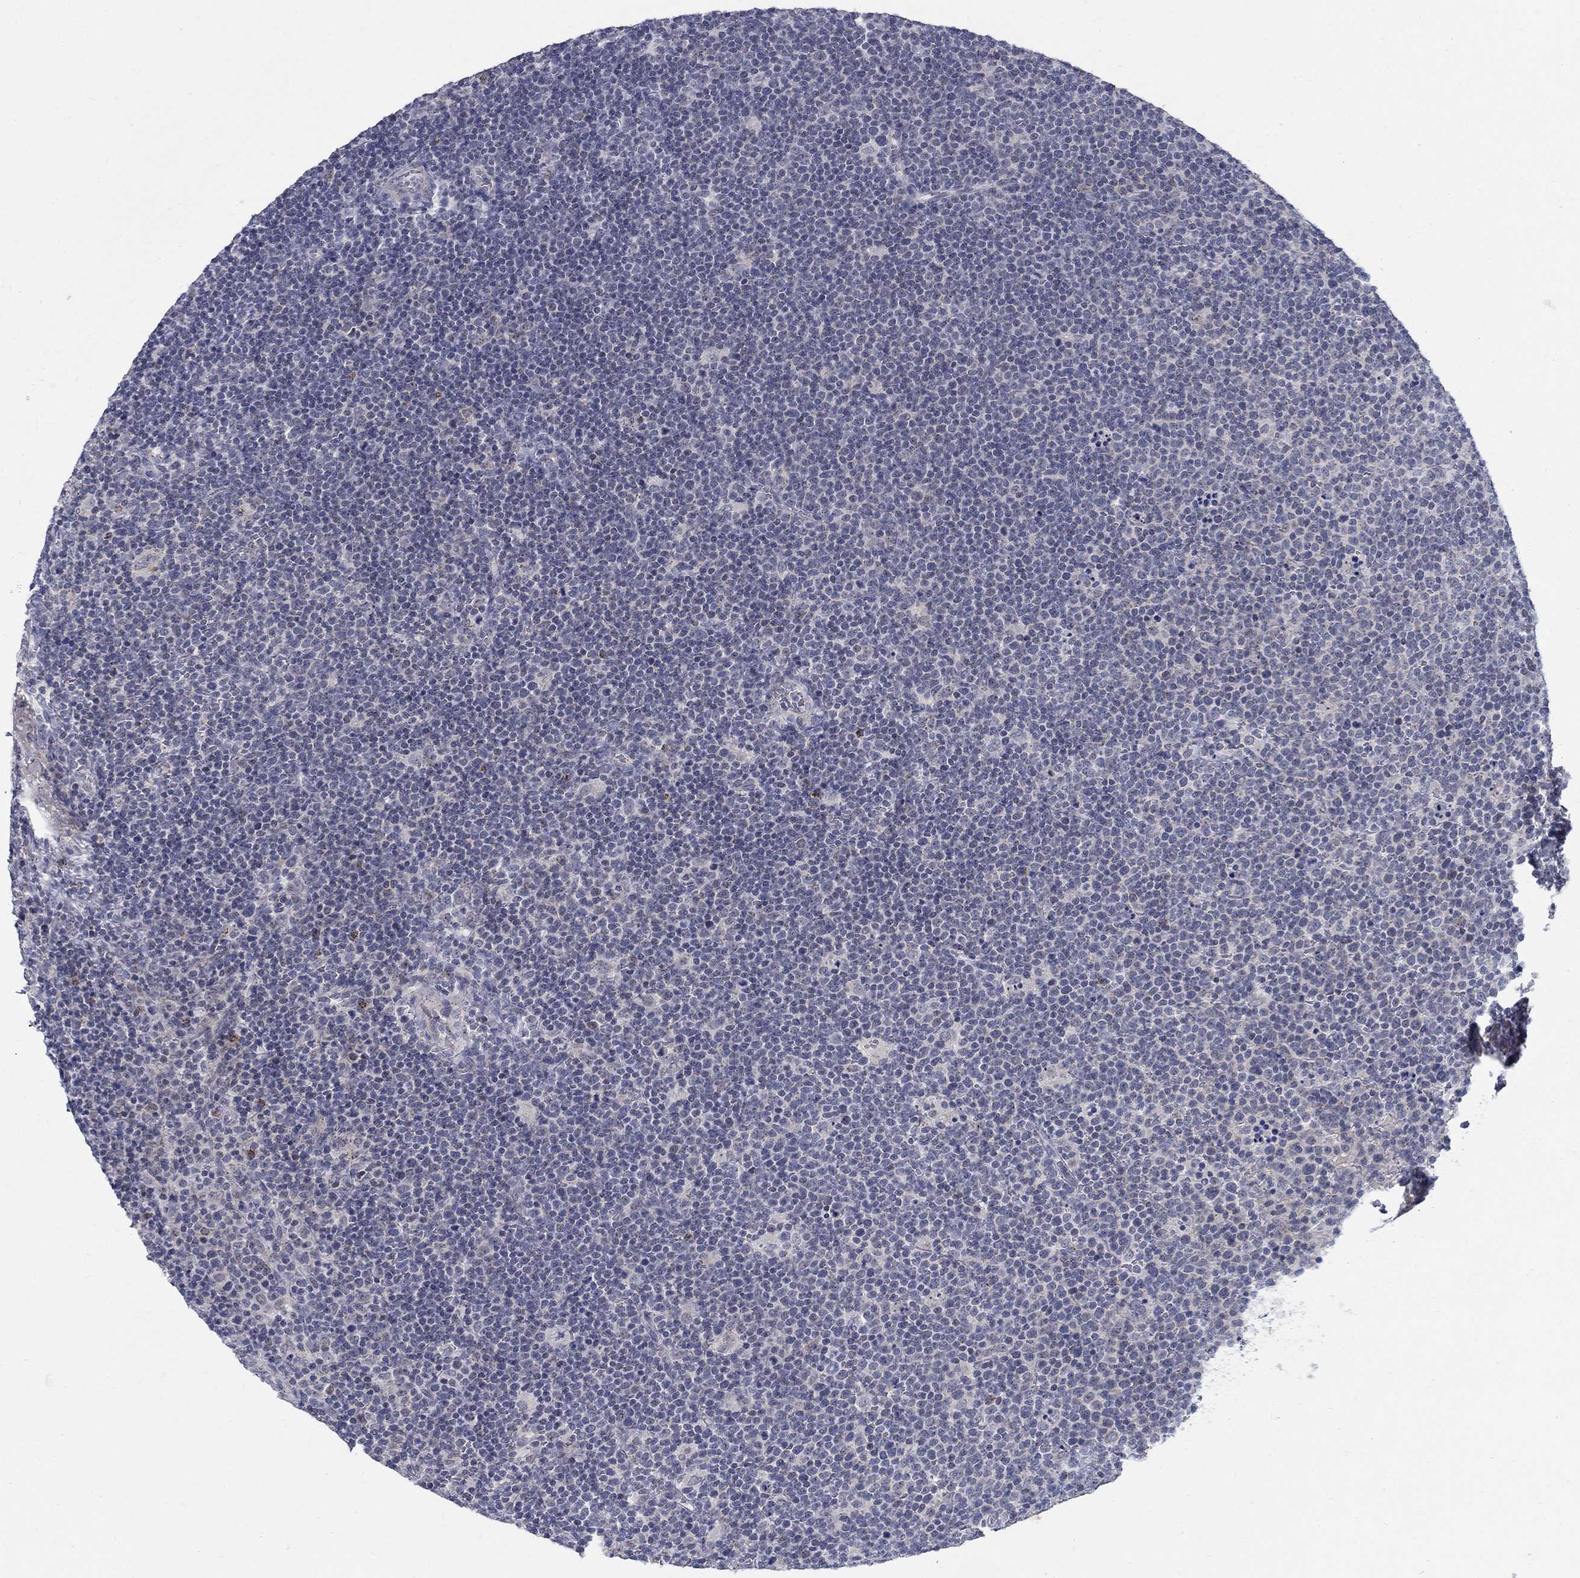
{"staining": {"intensity": "negative", "quantity": "none", "location": "none"}, "tissue": "lymphoma", "cell_type": "Tumor cells", "image_type": "cancer", "snomed": [{"axis": "morphology", "description": "Malignant lymphoma, non-Hodgkin's type, High grade"}, {"axis": "topography", "description": "Lymph node"}], "caption": "Tumor cells show no significant protein staining in lymphoma.", "gene": "PANK3", "patient": {"sex": "male", "age": 61}}